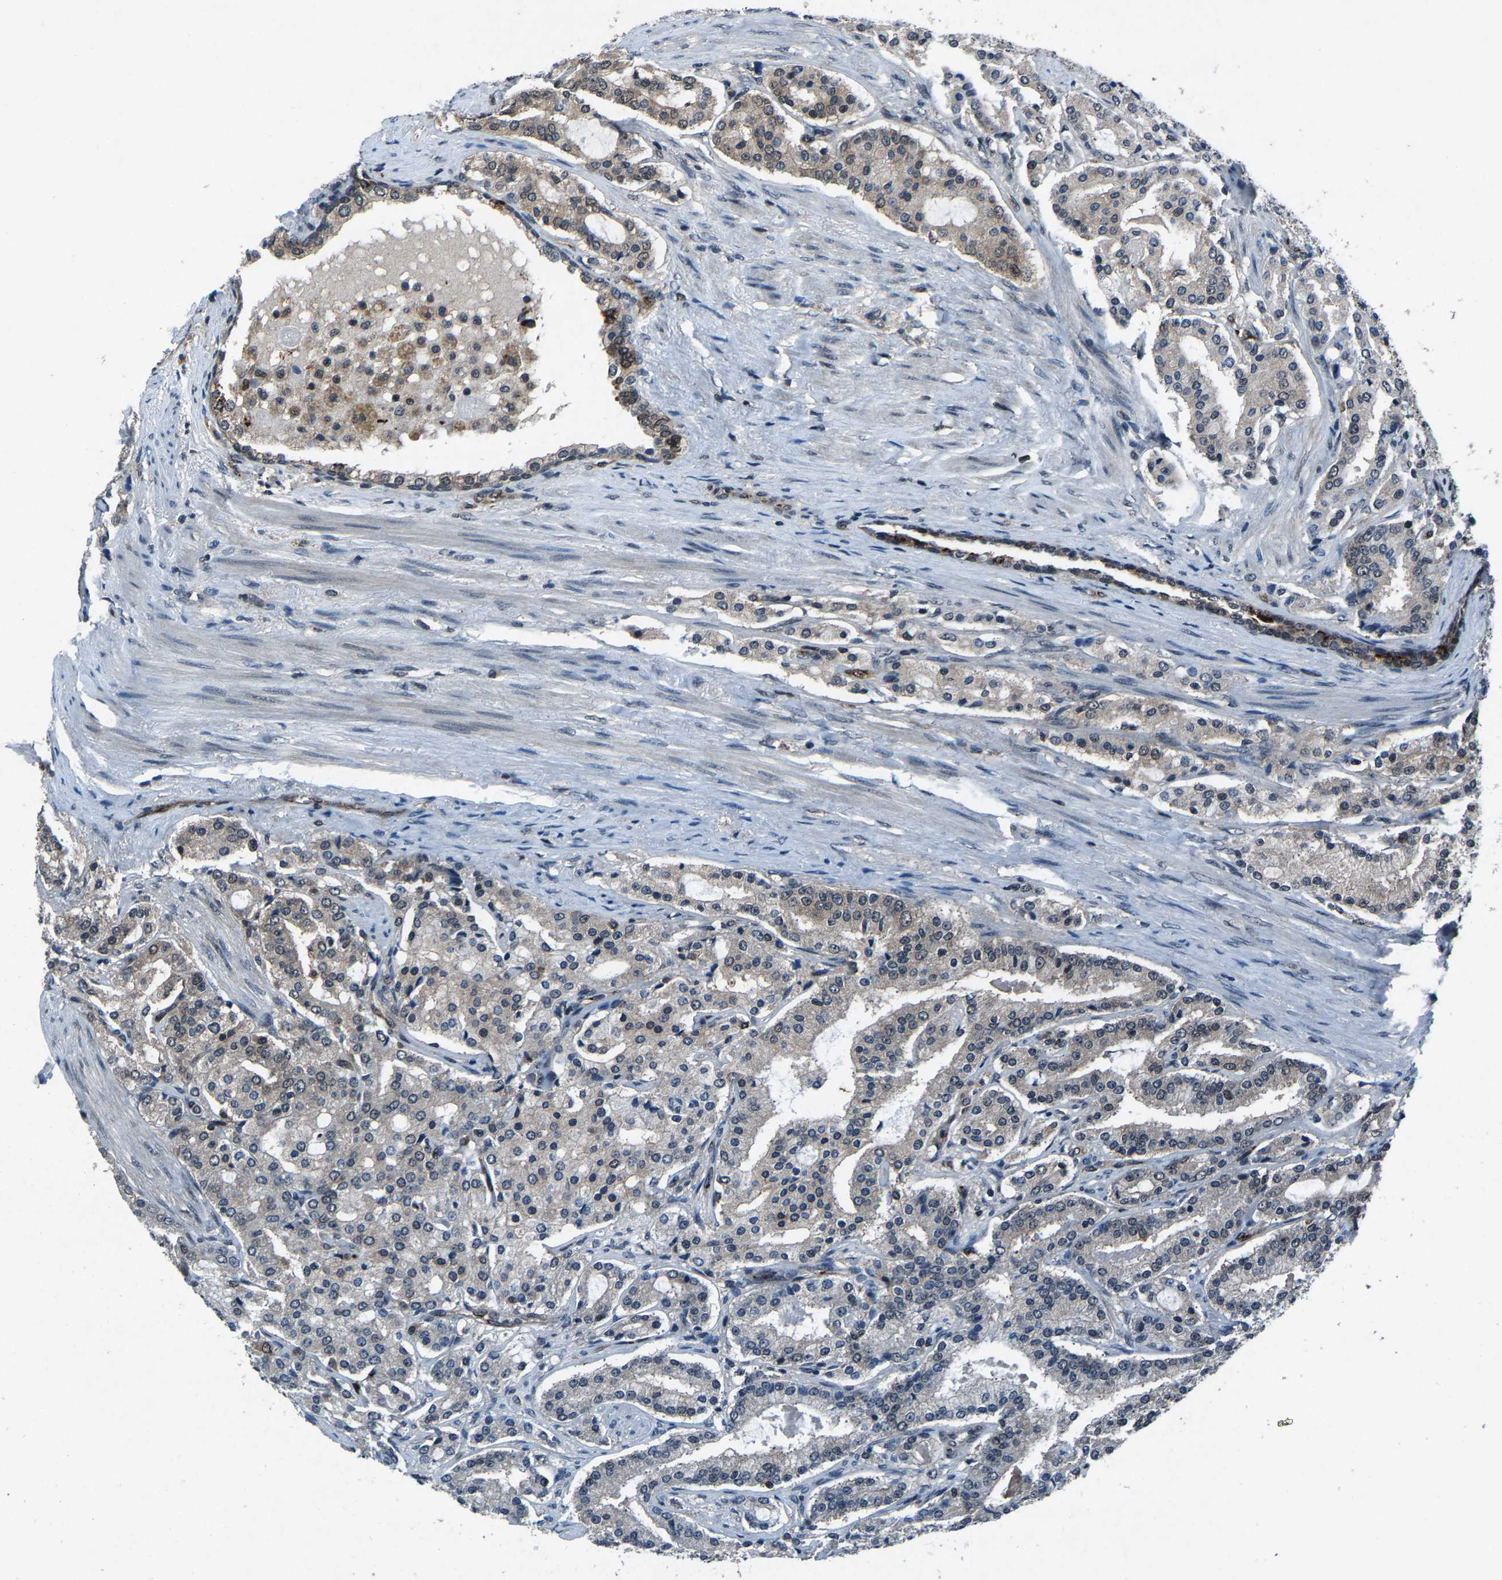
{"staining": {"intensity": "weak", "quantity": "<25%", "location": "cytoplasmic/membranous"}, "tissue": "prostate cancer", "cell_type": "Tumor cells", "image_type": "cancer", "snomed": [{"axis": "morphology", "description": "Adenocarcinoma, Medium grade"}, {"axis": "topography", "description": "Prostate"}], "caption": "Immunohistochemical staining of human prostate cancer (medium-grade adenocarcinoma) reveals no significant positivity in tumor cells.", "gene": "ATXN3", "patient": {"sex": "male", "age": 72}}